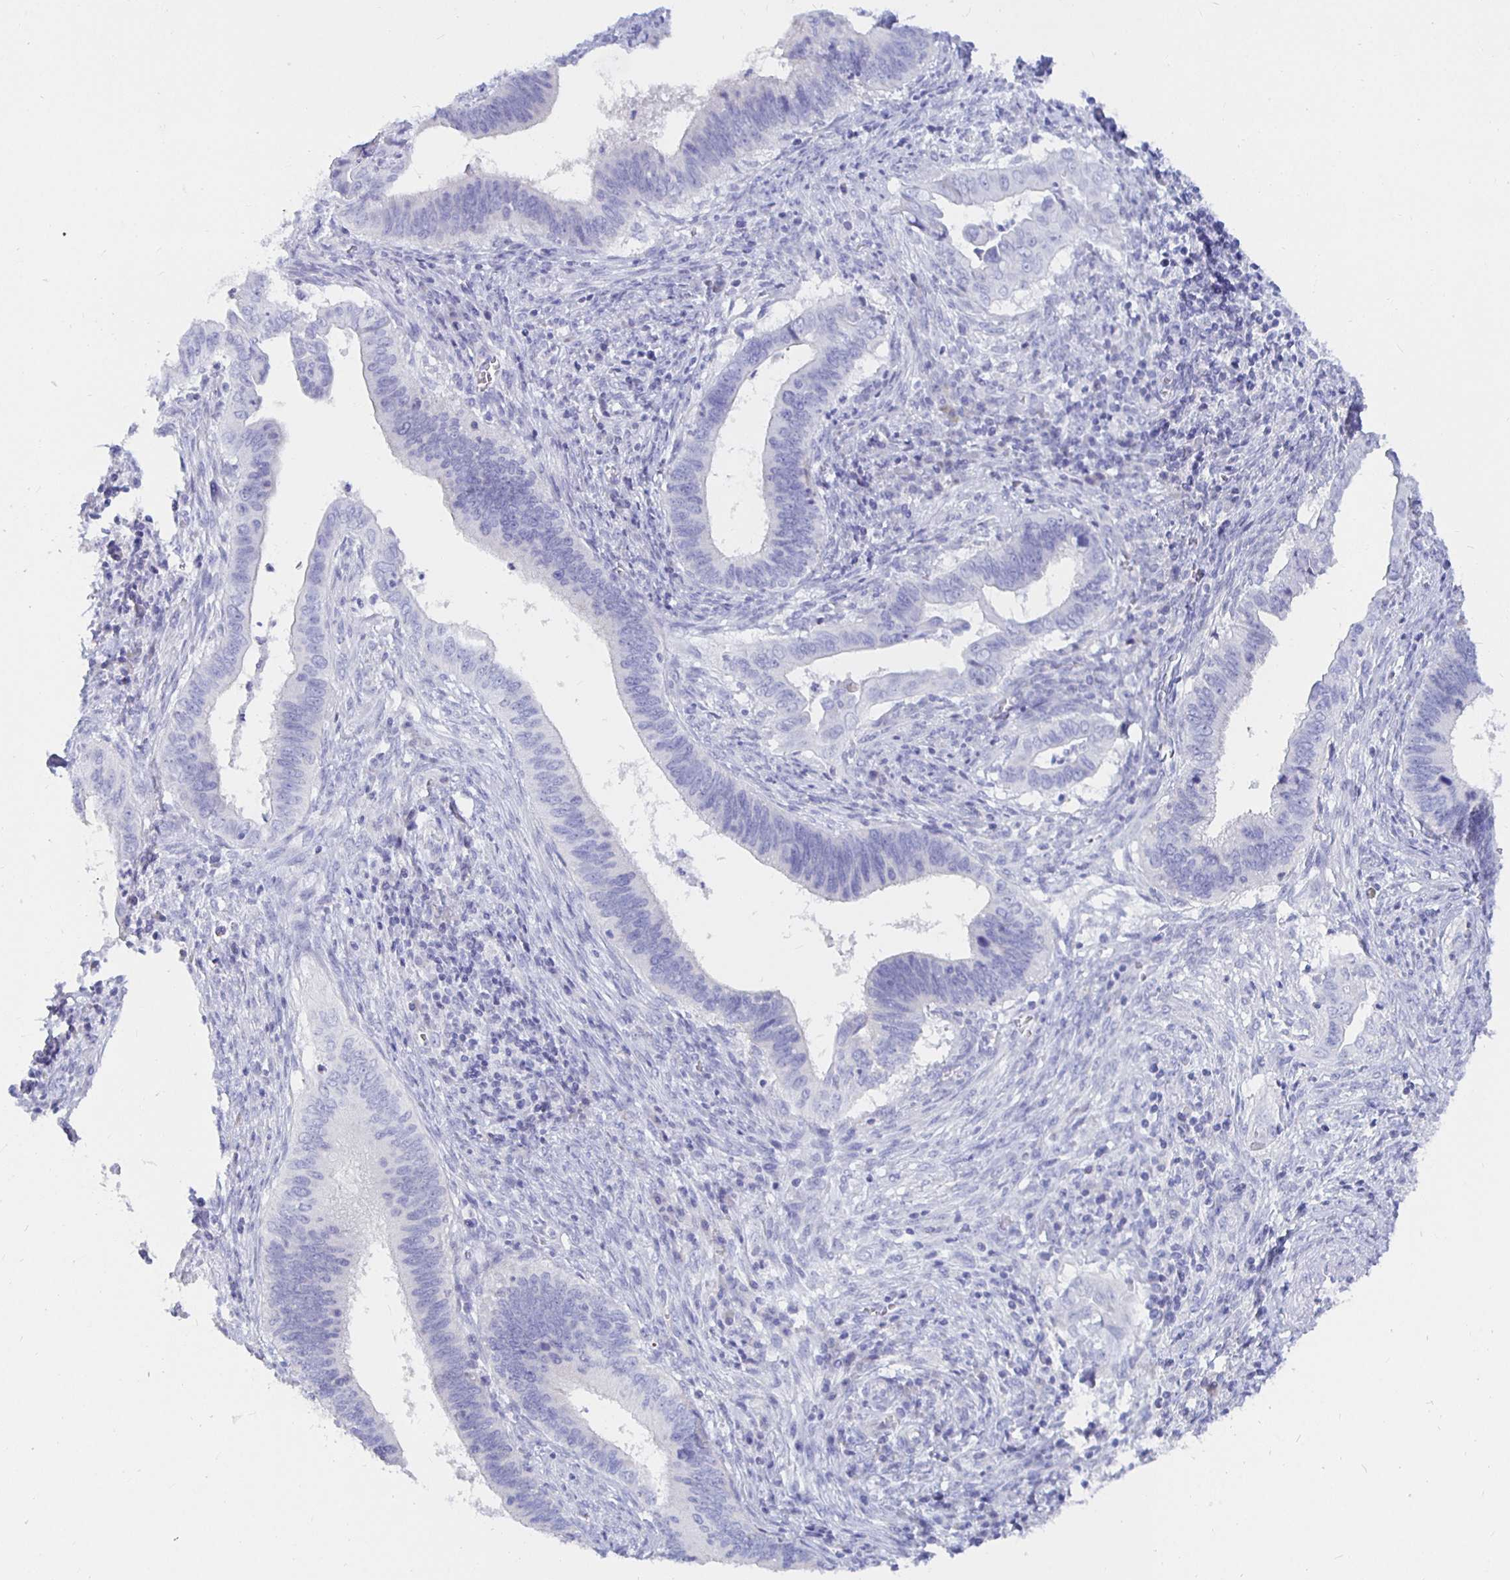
{"staining": {"intensity": "negative", "quantity": "none", "location": "none"}, "tissue": "cervical cancer", "cell_type": "Tumor cells", "image_type": "cancer", "snomed": [{"axis": "morphology", "description": "Adenocarcinoma, NOS"}, {"axis": "topography", "description": "Cervix"}], "caption": "Protein analysis of cervical cancer exhibits no significant positivity in tumor cells. Nuclei are stained in blue.", "gene": "UMOD", "patient": {"sex": "female", "age": 42}}